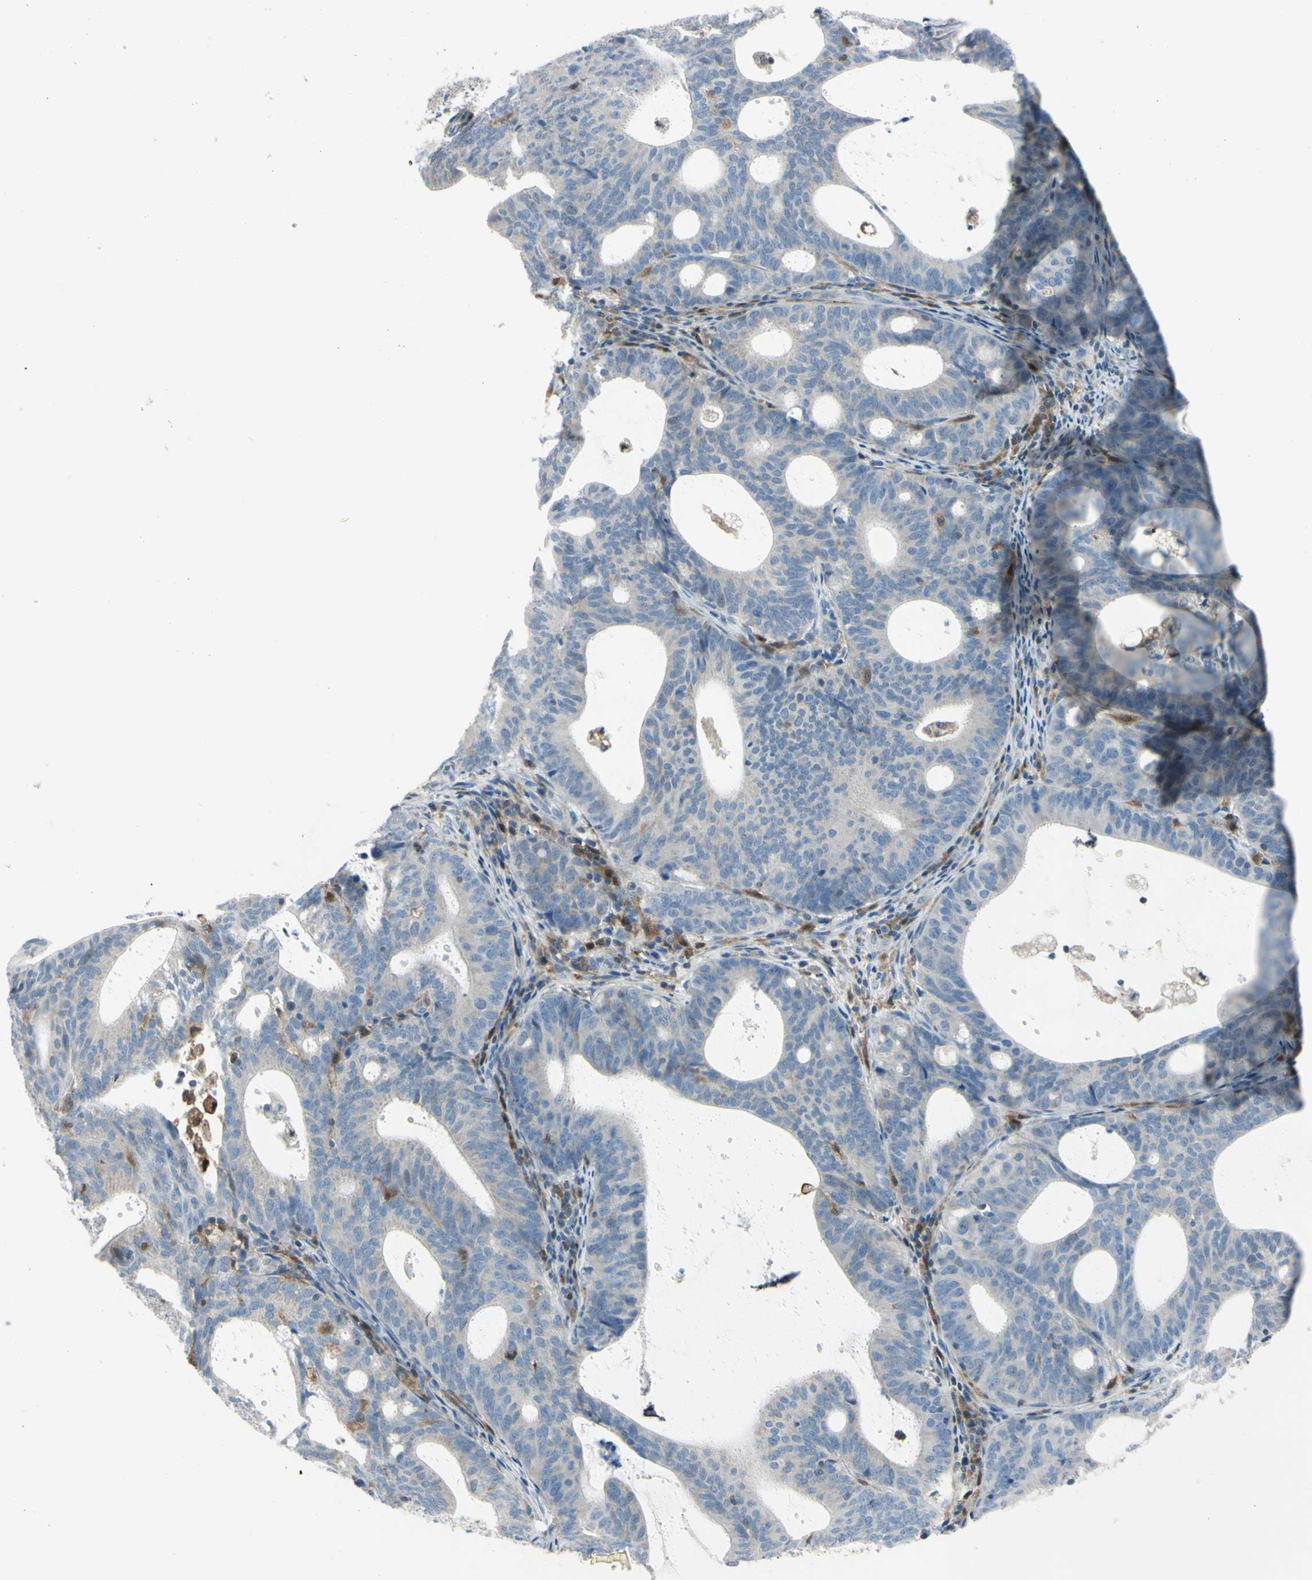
{"staining": {"intensity": "weak", "quantity": ">75%", "location": "cytoplasmic/membranous"}, "tissue": "endometrial cancer", "cell_type": "Tumor cells", "image_type": "cancer", "snomed": [{"axis": "morphology", "description": "Adenocarcinoma, NOS"}, {"axis": "topography", "description": "Uterus"}], "caption": "Immunohistochemistry (IHC) staining of endometrial cancer, which displays low levels of weak cytoplasmic/membranous positivity in approximately >75% of tumor cells indicating weak cytoplasmic/membranous protein staining. The staining was performed using DAB (brown) for protein detection and nuclei were counterstained in hematoxylin (blue).", "gene": "CYRIB", "patient": {"sex": "female", "age": 83}}